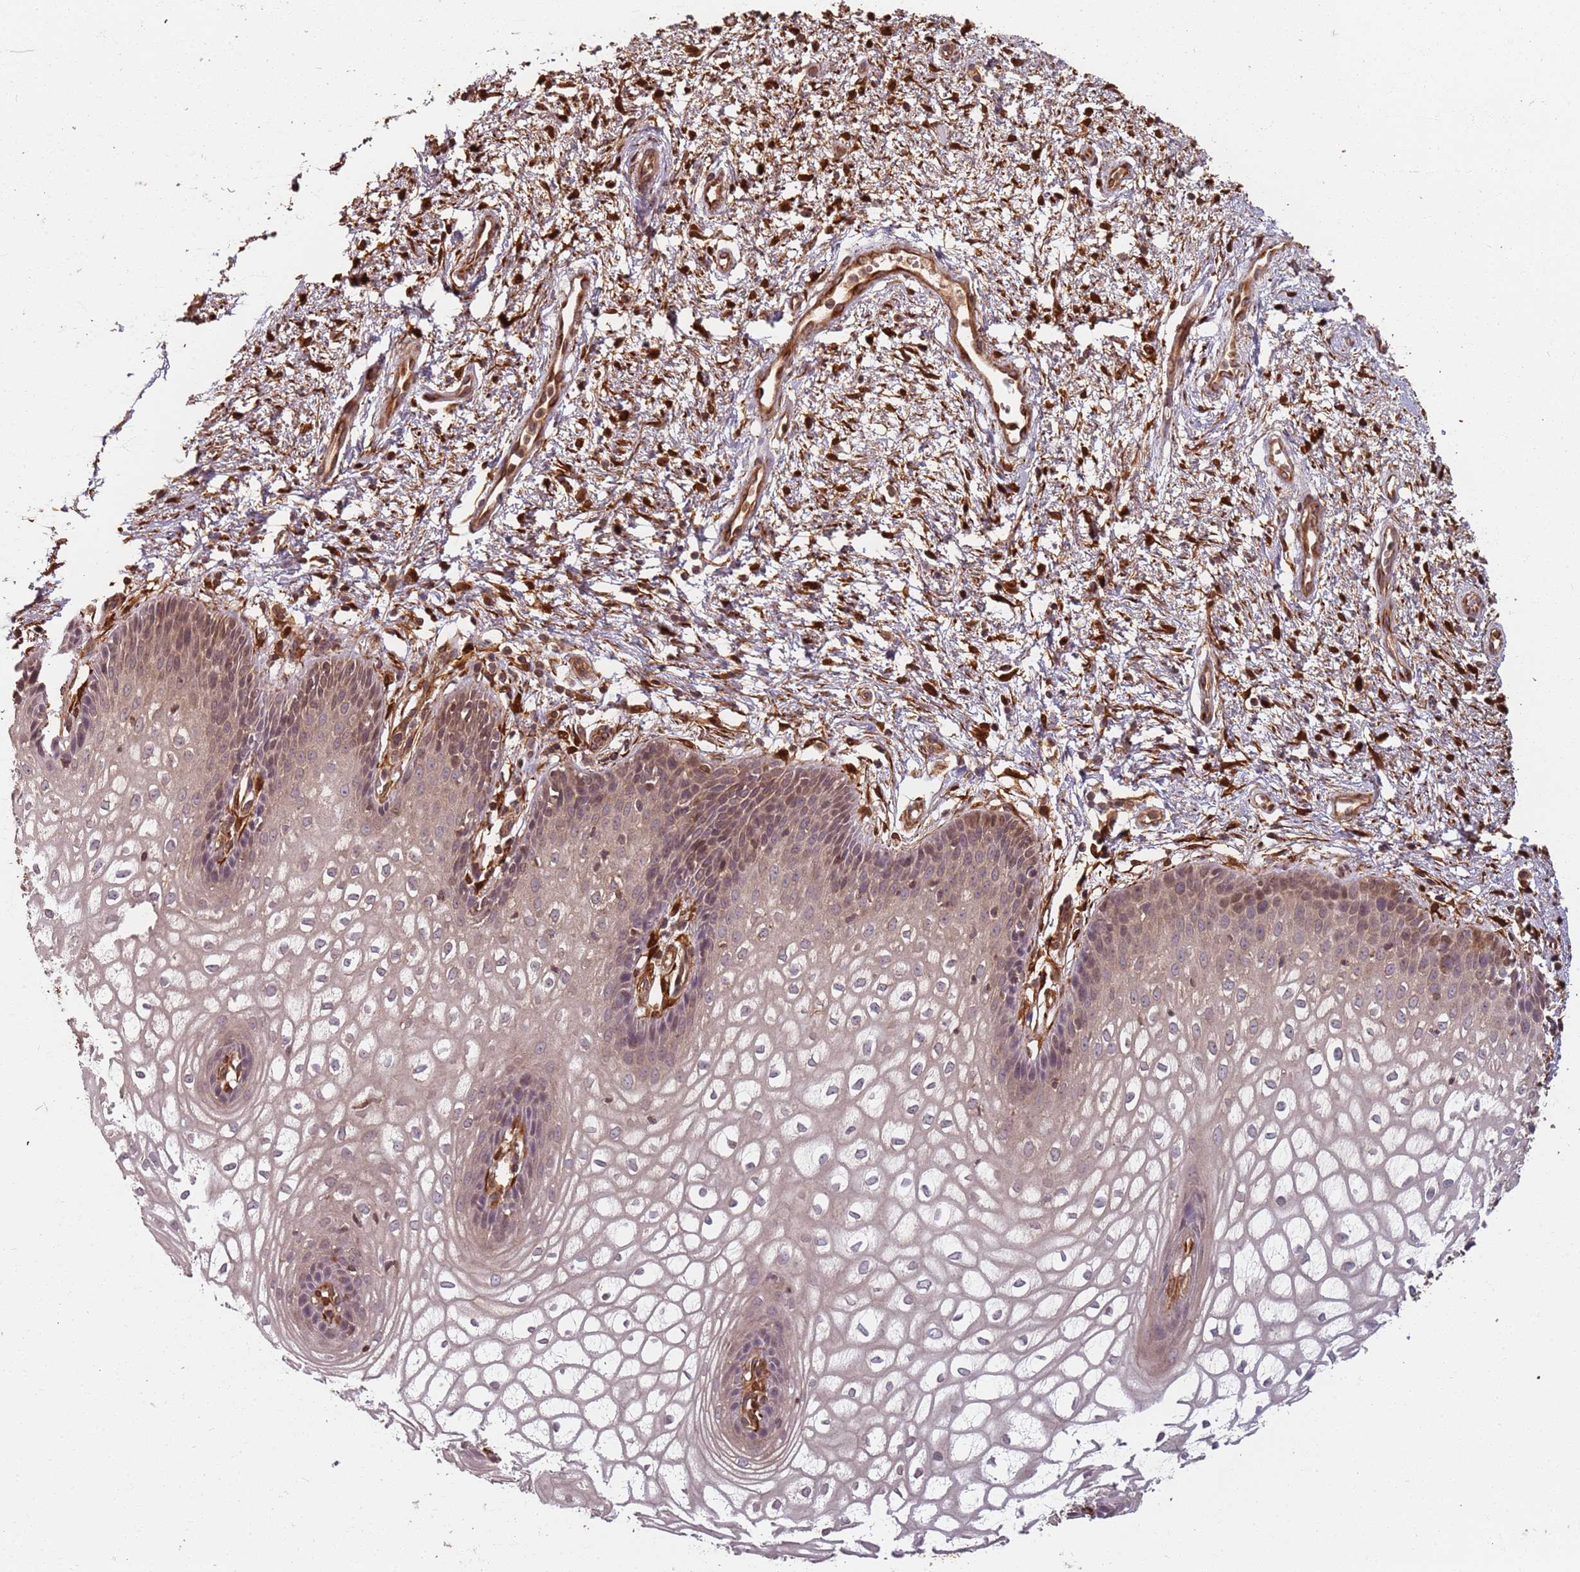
{"staining": {"intensity": "moderate", "quantity": "<25%", "location": "cytoplasmic/membranous,nuclear"}, "tissue": "vagina", "cell_type": "Squamous epithelial cells", "image_type": "normal", "snomed": [{"axis": "morphology", "description": "Normal tissue, NOS"}, {"axis": "topography", "description": "Vagina"}], "caption": "The micrograph displays immunohistochemical staining of normal vagina. There is moderate cytoplasmic/membranous,nuclear positivity is identified in about <25% of squamous epithelial cells. (Brightfield microscopy of DAB IHC at high magnification).", "gene": "SDCCAG8", "patient": {"sex": "female", "age": 34}}